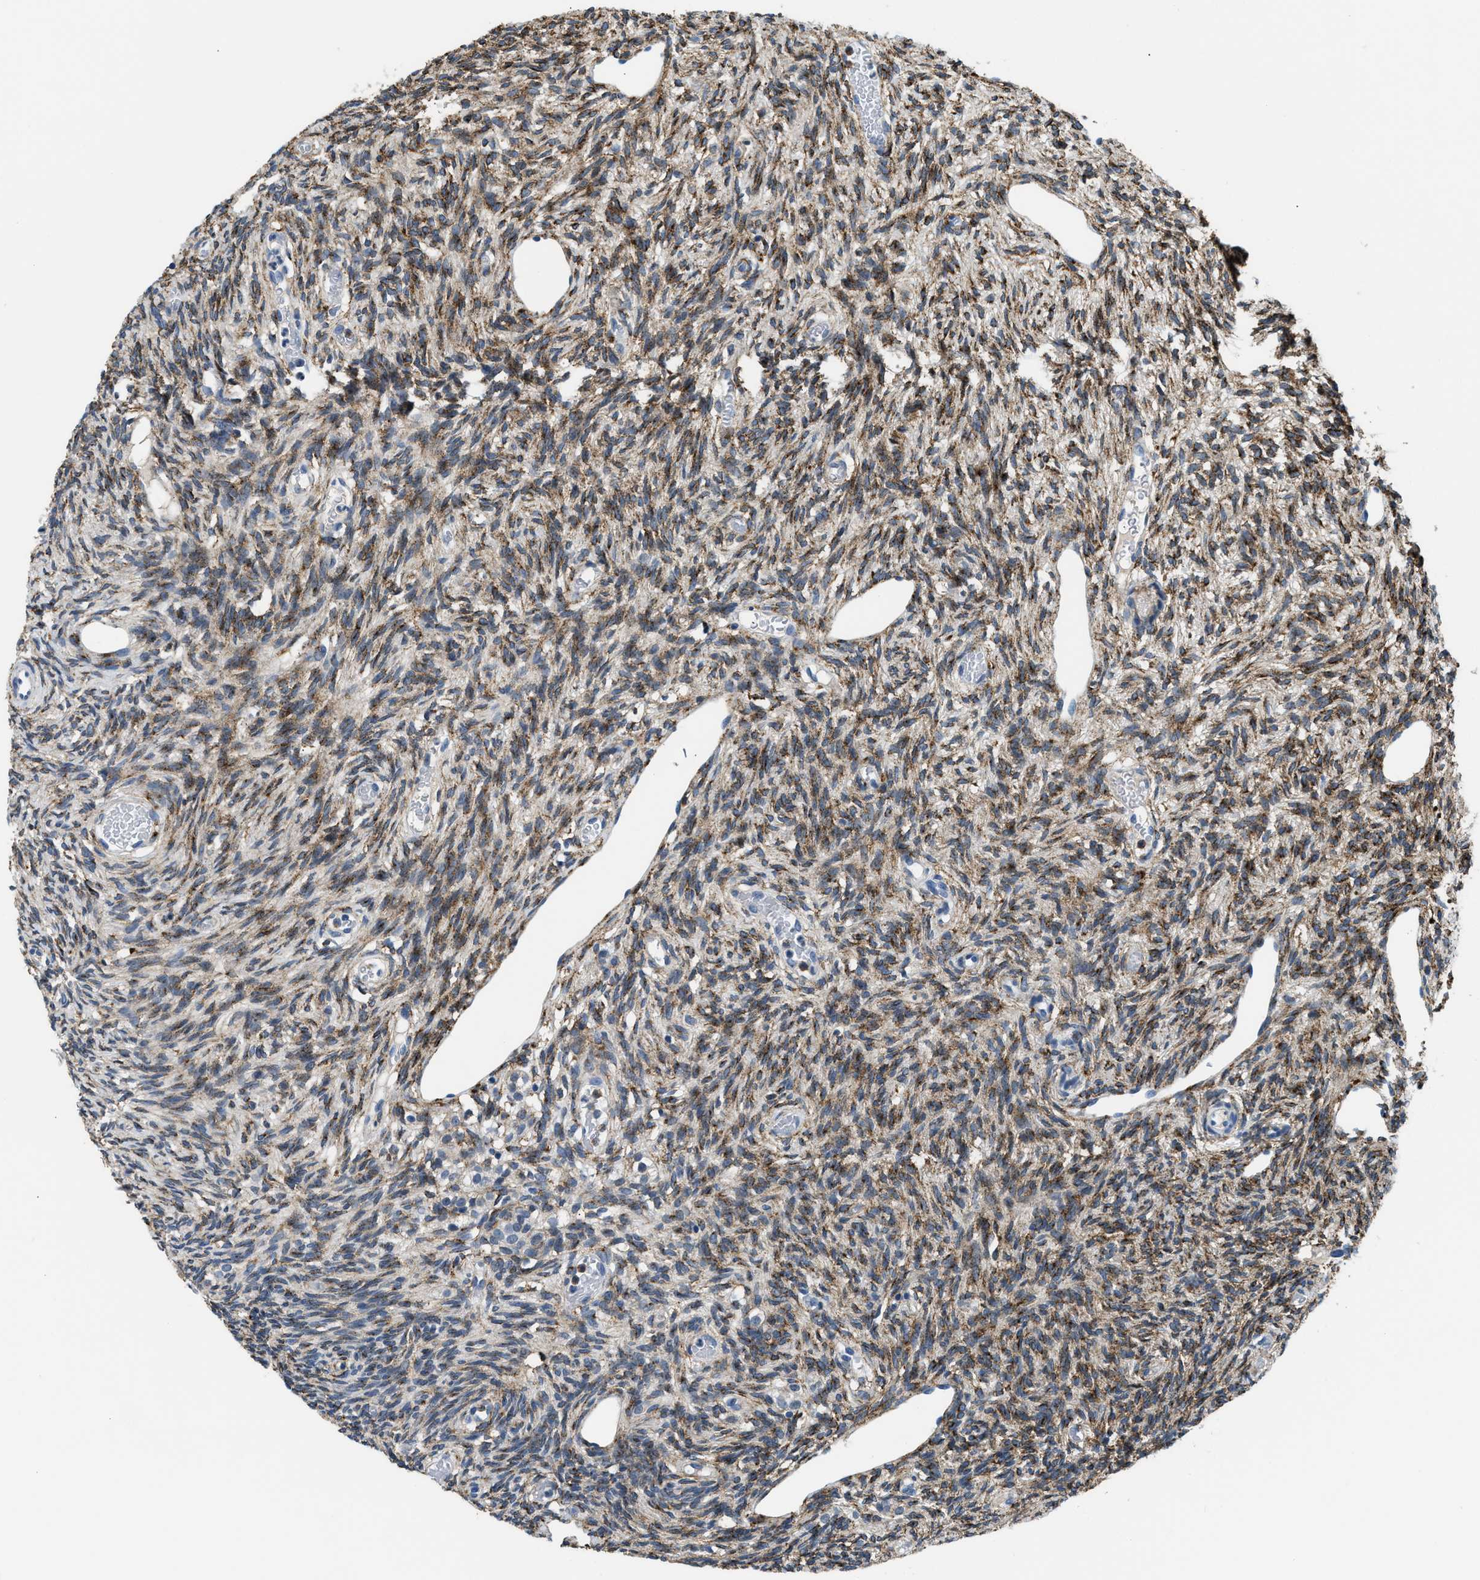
{"staining": {"intensity": "negative", "quantity": "none", "location": "none"}, "tissue": "ovary", "cell_type": "Follicle cells", "image_type": "normal", "snomed": [{"axis": "morphology", "description": "Normal tissue, NOS"}, {"axis": "topography", "description": "Ovary"}], "caption": "Immunohistochemistry of normal ovary demonstrates no staining in follicle cells. (DAB IHC visualized using brightfield microscopy, high magnification).", "gene": "LRP1", "patient": {"sex": "female", "age": 33}}